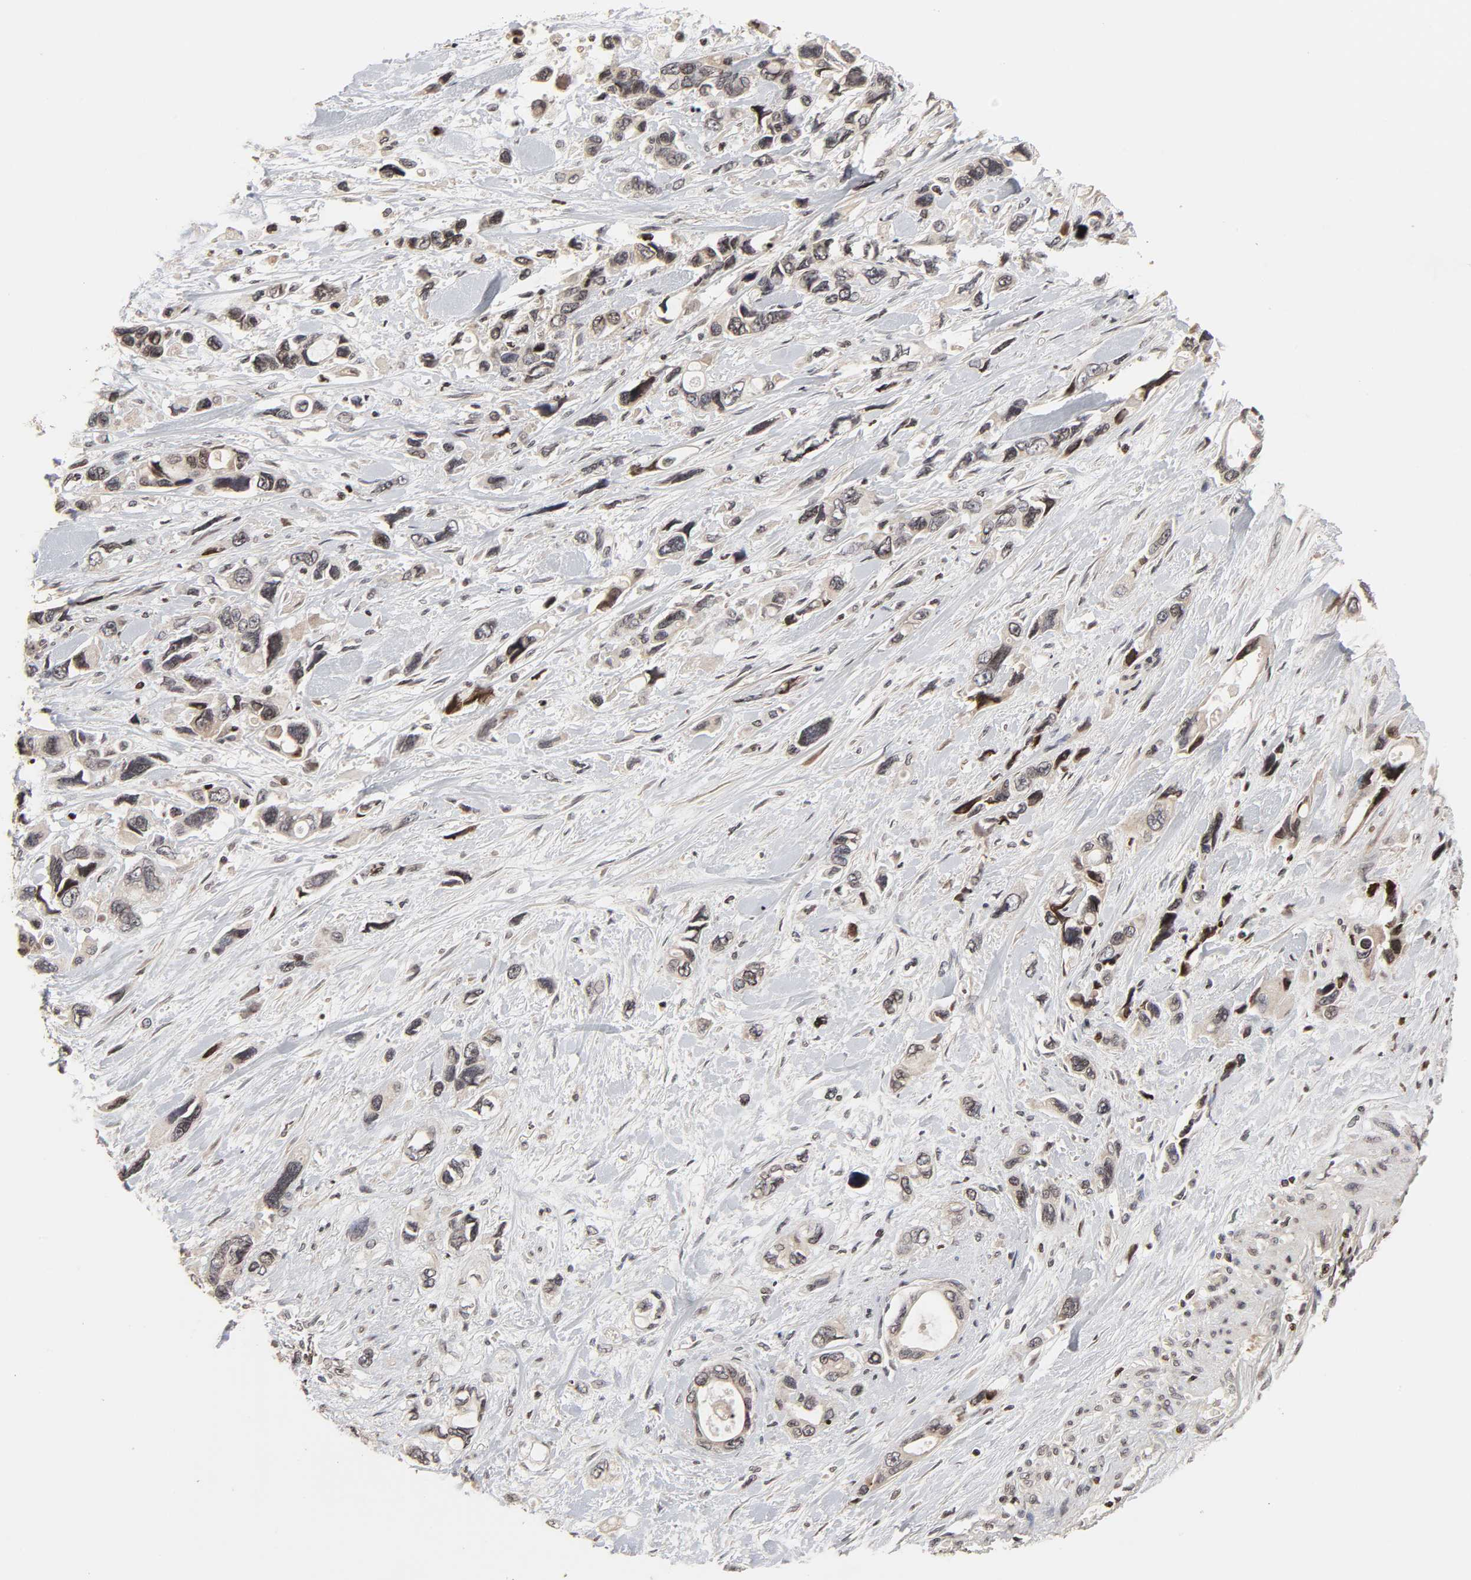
{"staining": {"intensity": "weak", "quantity": "<25%", "location": "cytoplasmic/membranous"}, "tissue": "pancreatic cancer", "cell_type": "Tumor cells", "image_type": "cancer", "snomed": [{"axis": "morphology", "description": "Adenocarcinoma, NOS"}, {"axis": "topography", "description": "Pancreas"}], "caption": "A high-resolution histopathology image shows immunohistochemistry staining of pancreatic adenocarcinoma, which shows no significant staining in tumor cells.", "gene": "ZNF473", "patient": {"sex": "male", "age": 46}}